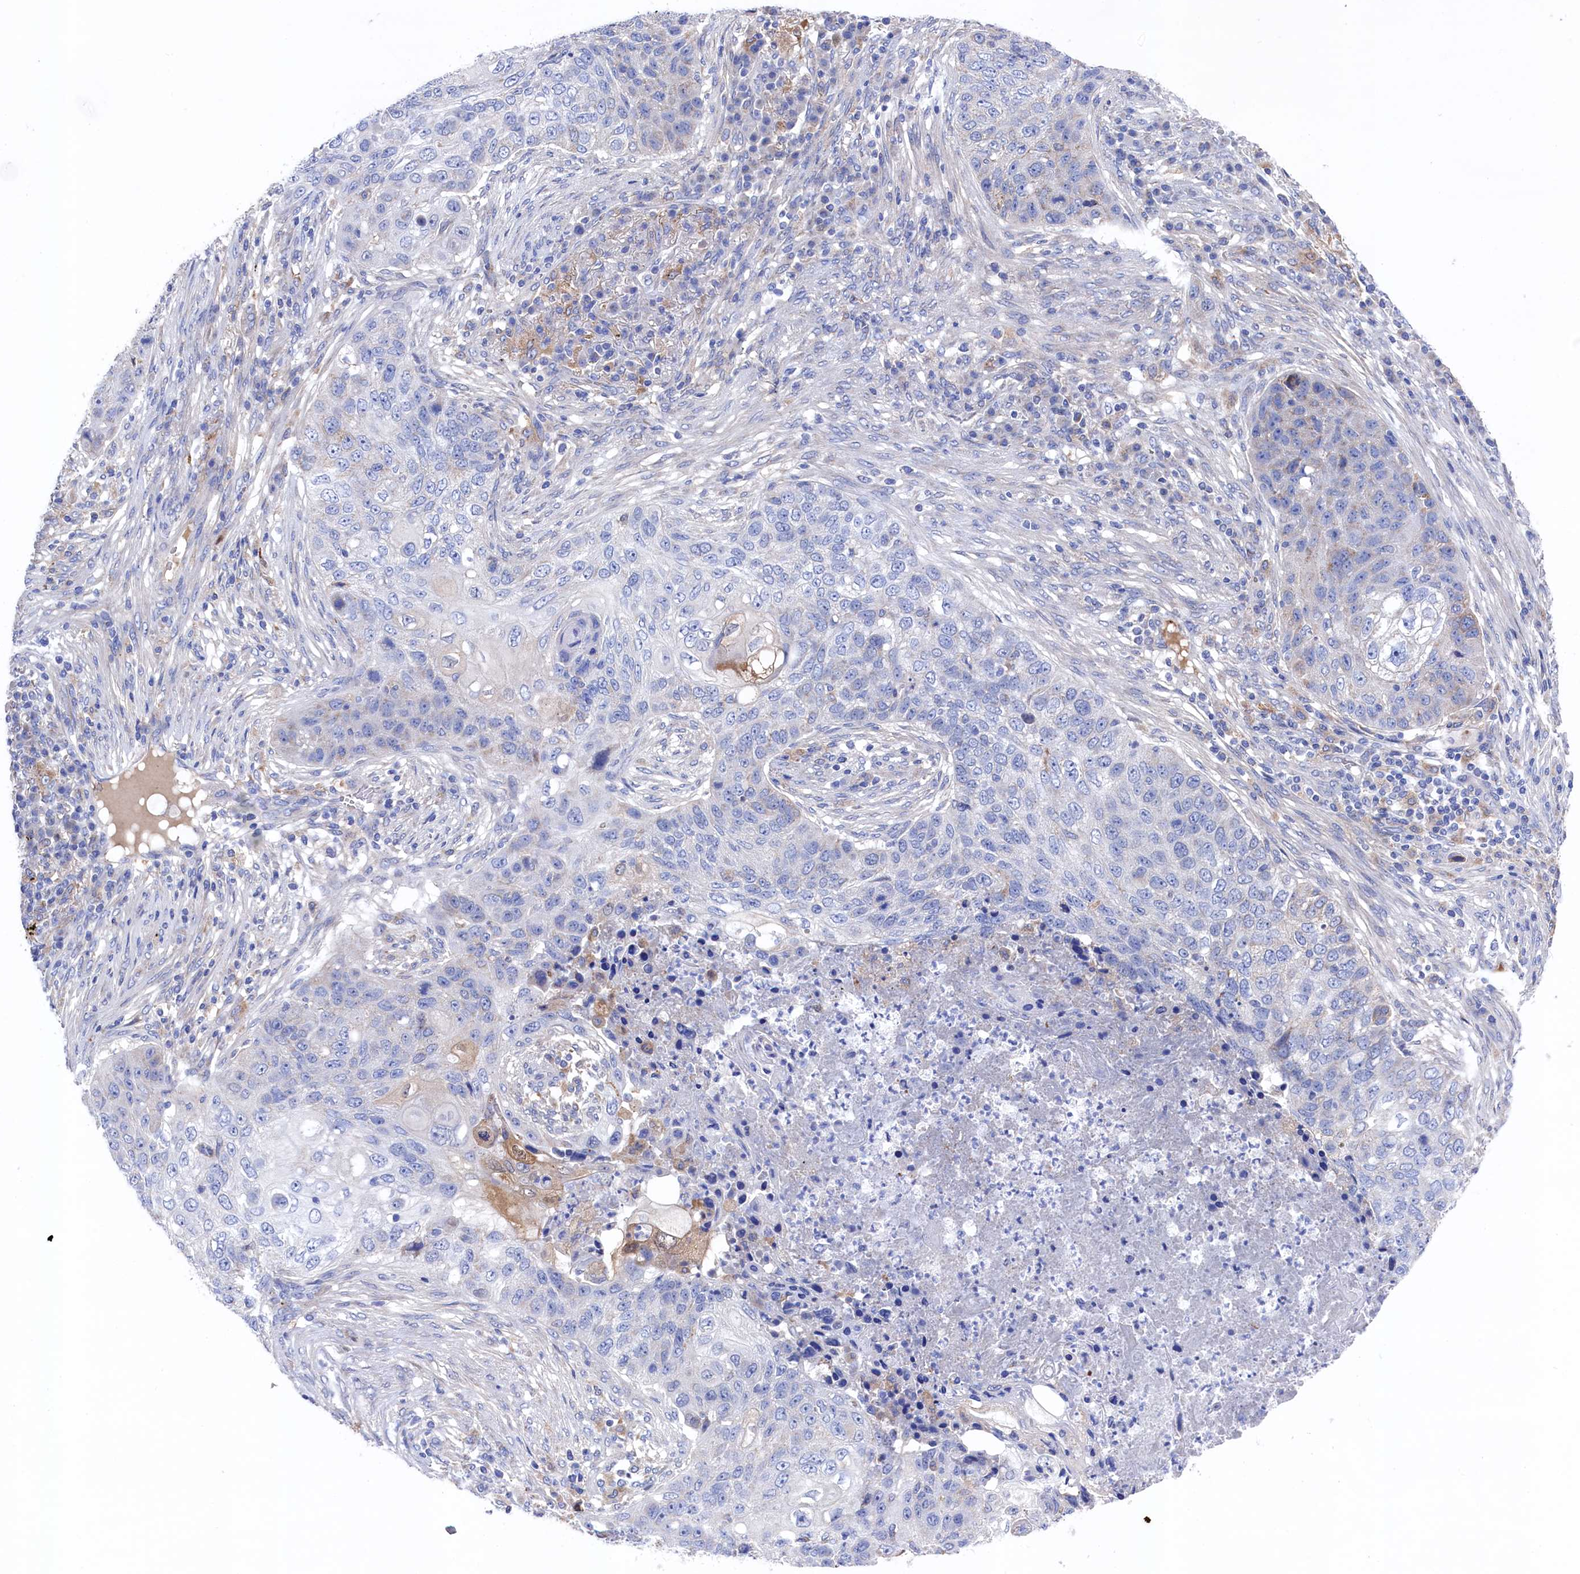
{"staining": {"intensity": "negative", "quantity": "none", "location": "none"}, "tissue": "lung cancer", "cell_type": "Tumor cells", "image_type": "cancer", "snomed": [{"axis": "morphology", "description": "Squamous cell carcinoma, NOS"}, {"axis": "topography", "description": "Lung"}], "caption": "There is no significant positivity in tumor cells of lung squamous cell carcinoma.", "gene": "C12orf73", "patient": {"sex": "female", "age": 63}}